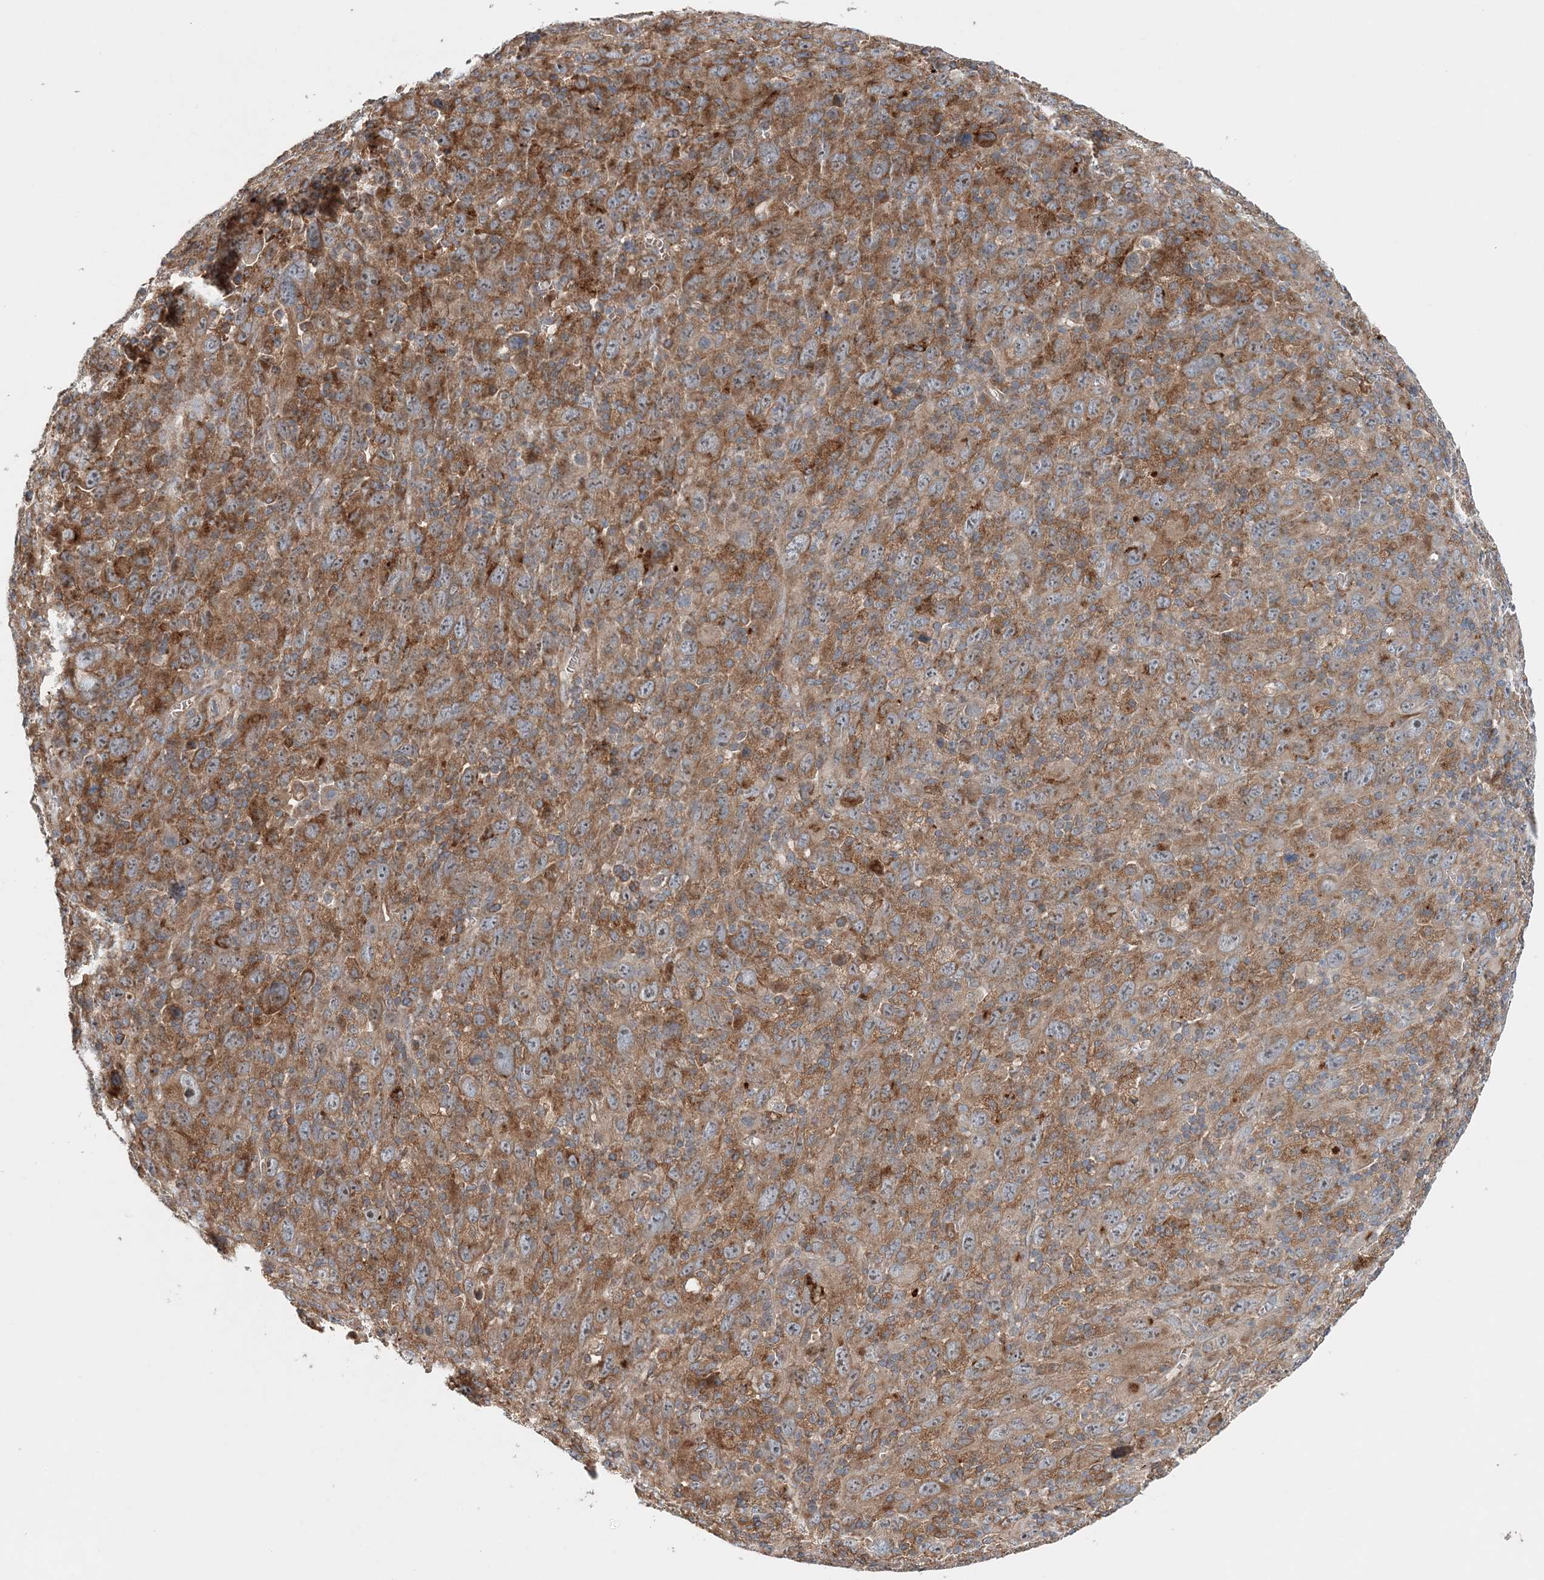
{"staining": {"intensity": "moderate", "quantity": ">75%", "location": "cytoplasmic/membranous"}, "tissue": "melanoma", "cell_type": "Tumor cells", "image_type": "cancer", "snomed": [{"axis": "morphology", "description": "Malignant melanoma, Metastatic site"}, {"axis": "topography", "description": "Skin"}], "caption": "This micrograph shows malignant melanoma (metastatic site) stained with immunohistochemistry (IHC) to label a protein in brown. The cytoplasmic/membranous of tumor cells show moderate positivity for the protein. Nuclei are counter-stained blue.", "gene": "TTI1", "patient": {"sex": "female", "age": 56}}